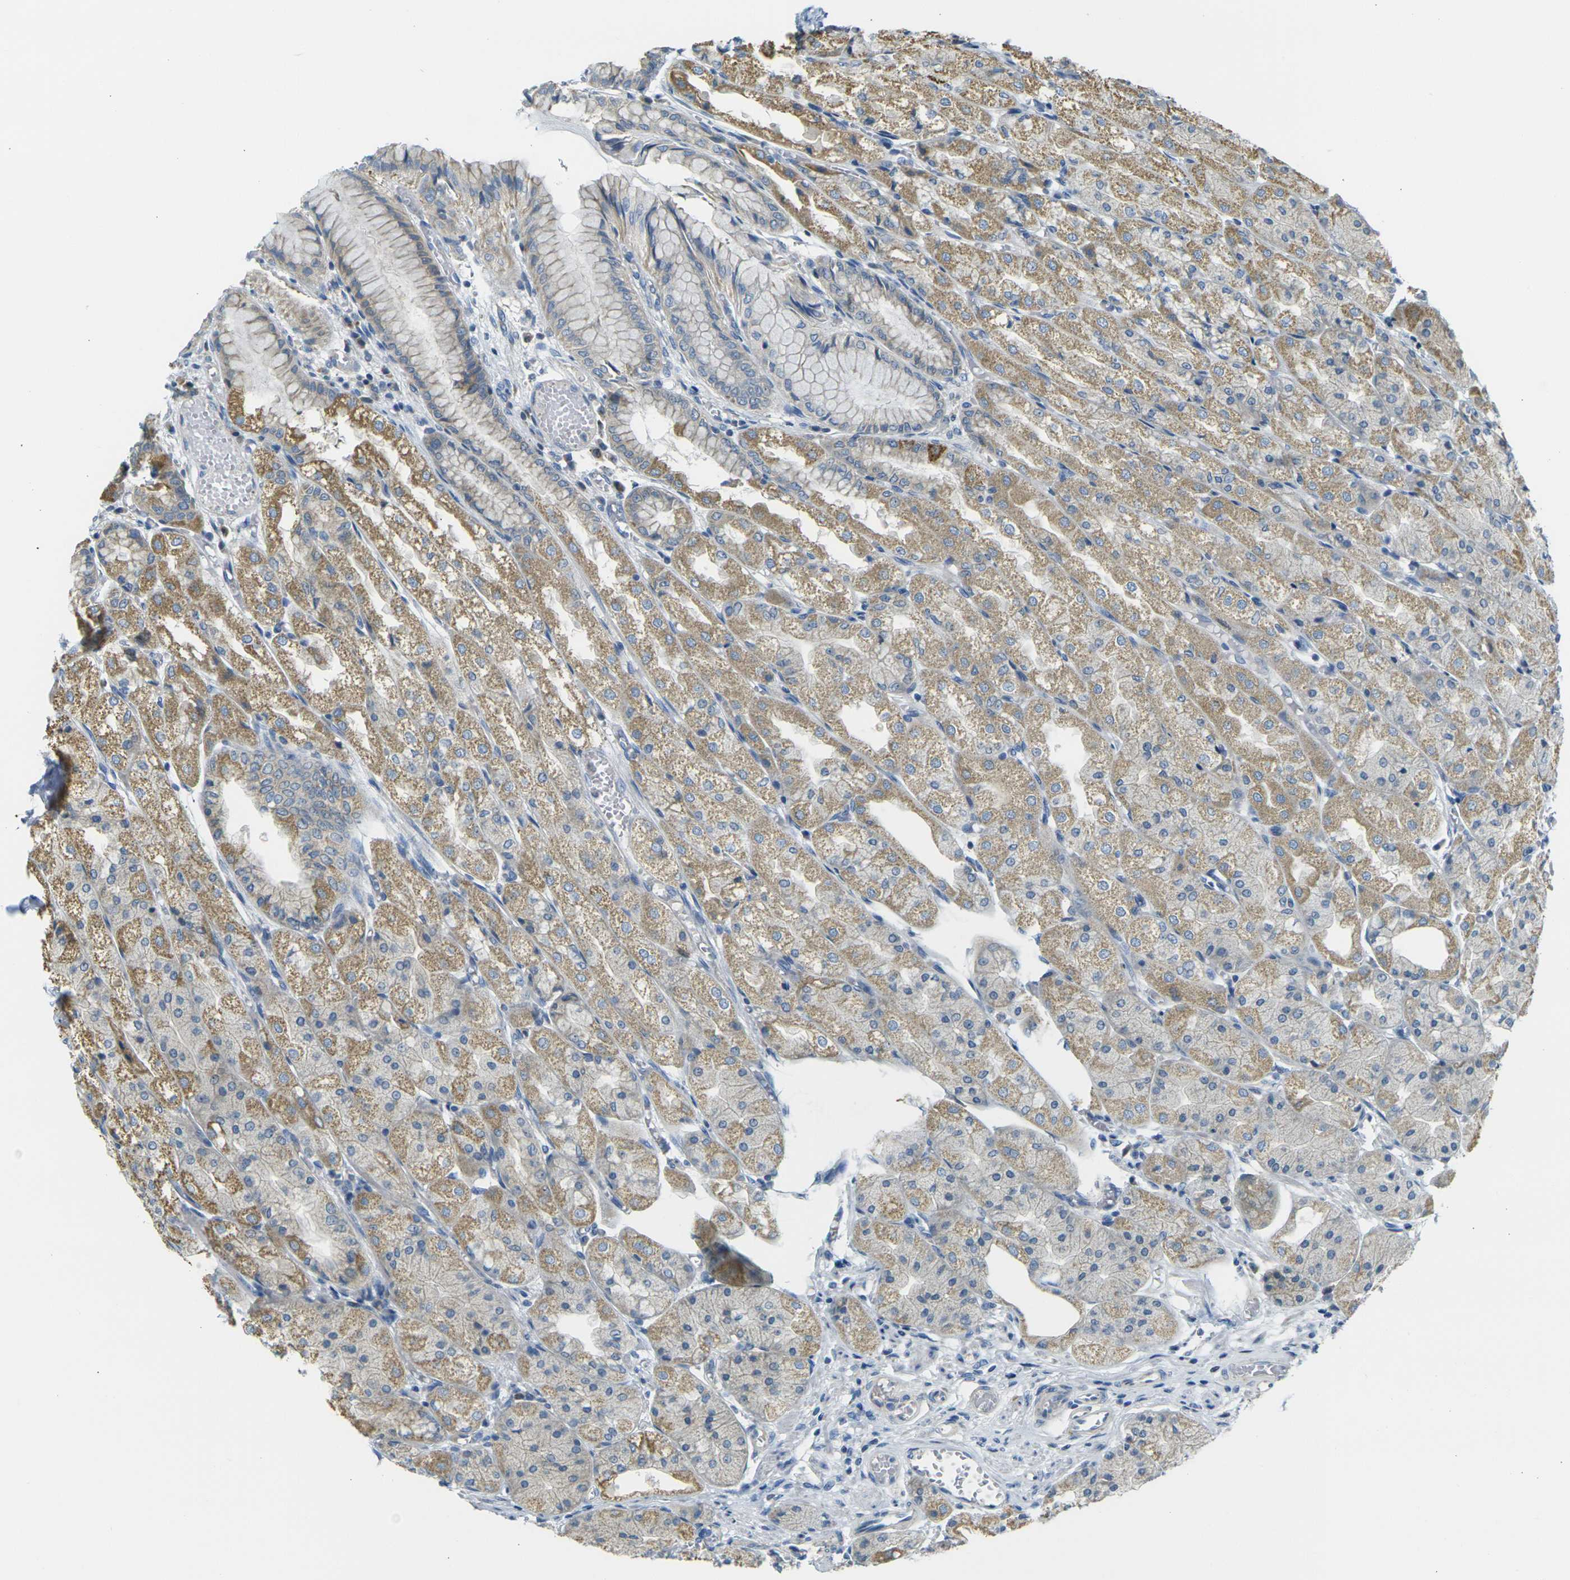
{"staining": {"intensity": "moderate", "quantity": ">75%", "location": "cytoplasmic/membranous"}, "tissue": "stomach", "cell_type": "Glandular cells", "image_type": "normal", "snomed": [{"axis": "morphology", "description": "Normal tissue, NOS"}, {"axis": "topography", "description": "Stomach, upper"}], "caption": "High-magnification brightfield microscopy of normal stomach stained with DAB (3,3'-diaminobenzidine) (brown) and counterstained with hematoxylin (blue). glandular cells exhibit moderate cytoplasmic/membranous positivity is seen in approximately>75% of cells.", "gene": "PARD6B", "patient": {"sex": "male", "age": 72}}